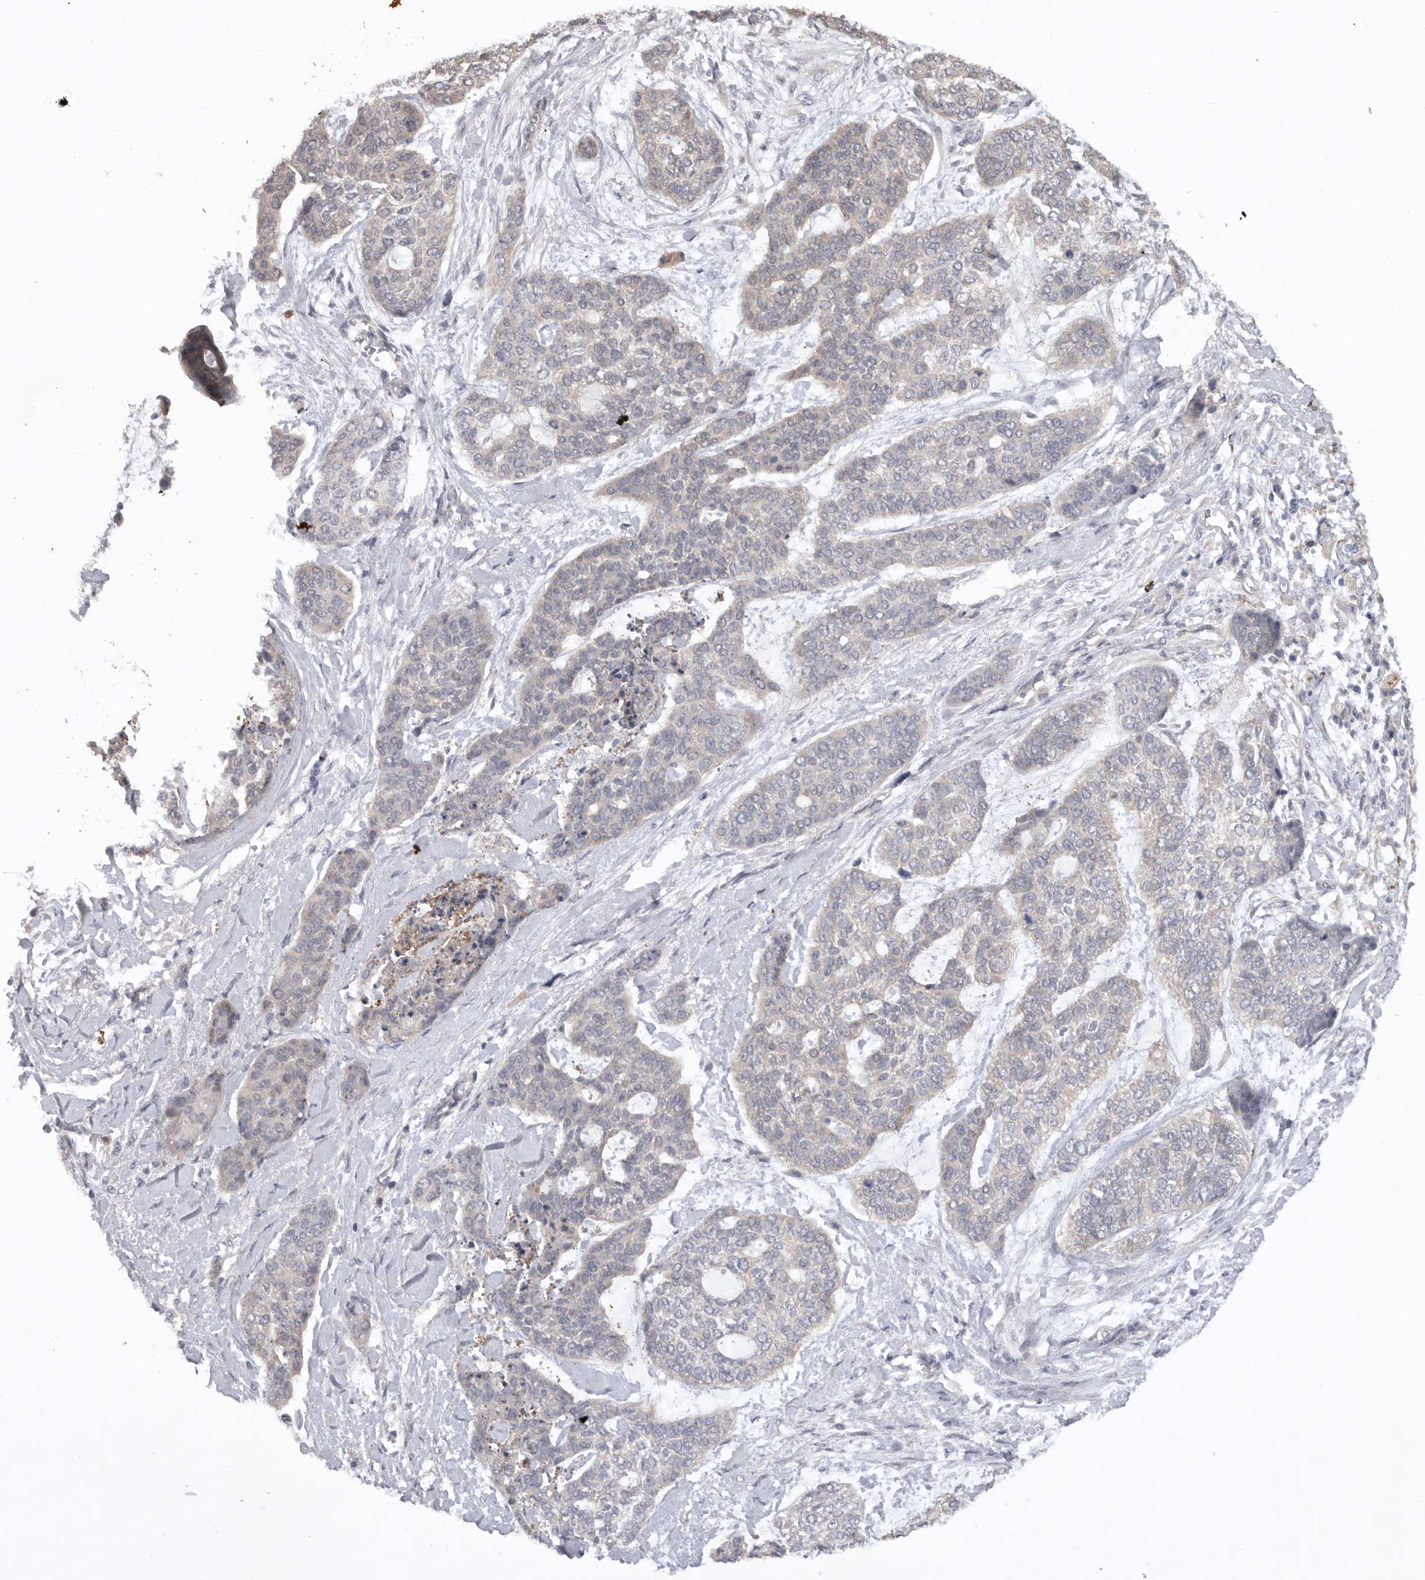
{"staining": {"intensity": "negative", "quantity": "none", "location": "none"}, "tissue": "skin cancer", "cell_type": "Tumor cells", "image_type": "cancer", "snomed": [{"axis": "morphology", "description": "Basal cell carcinoma"}, {"axis": "topography", "description": "Skin"}], "caption": "IHC image of human skin cancer stained for a protein (brown), which reveals no staining in tumor cells. Nuclei are stained in blue.", "gene": "DHDDS", "patient": {"sex": "female", "age": 64}}